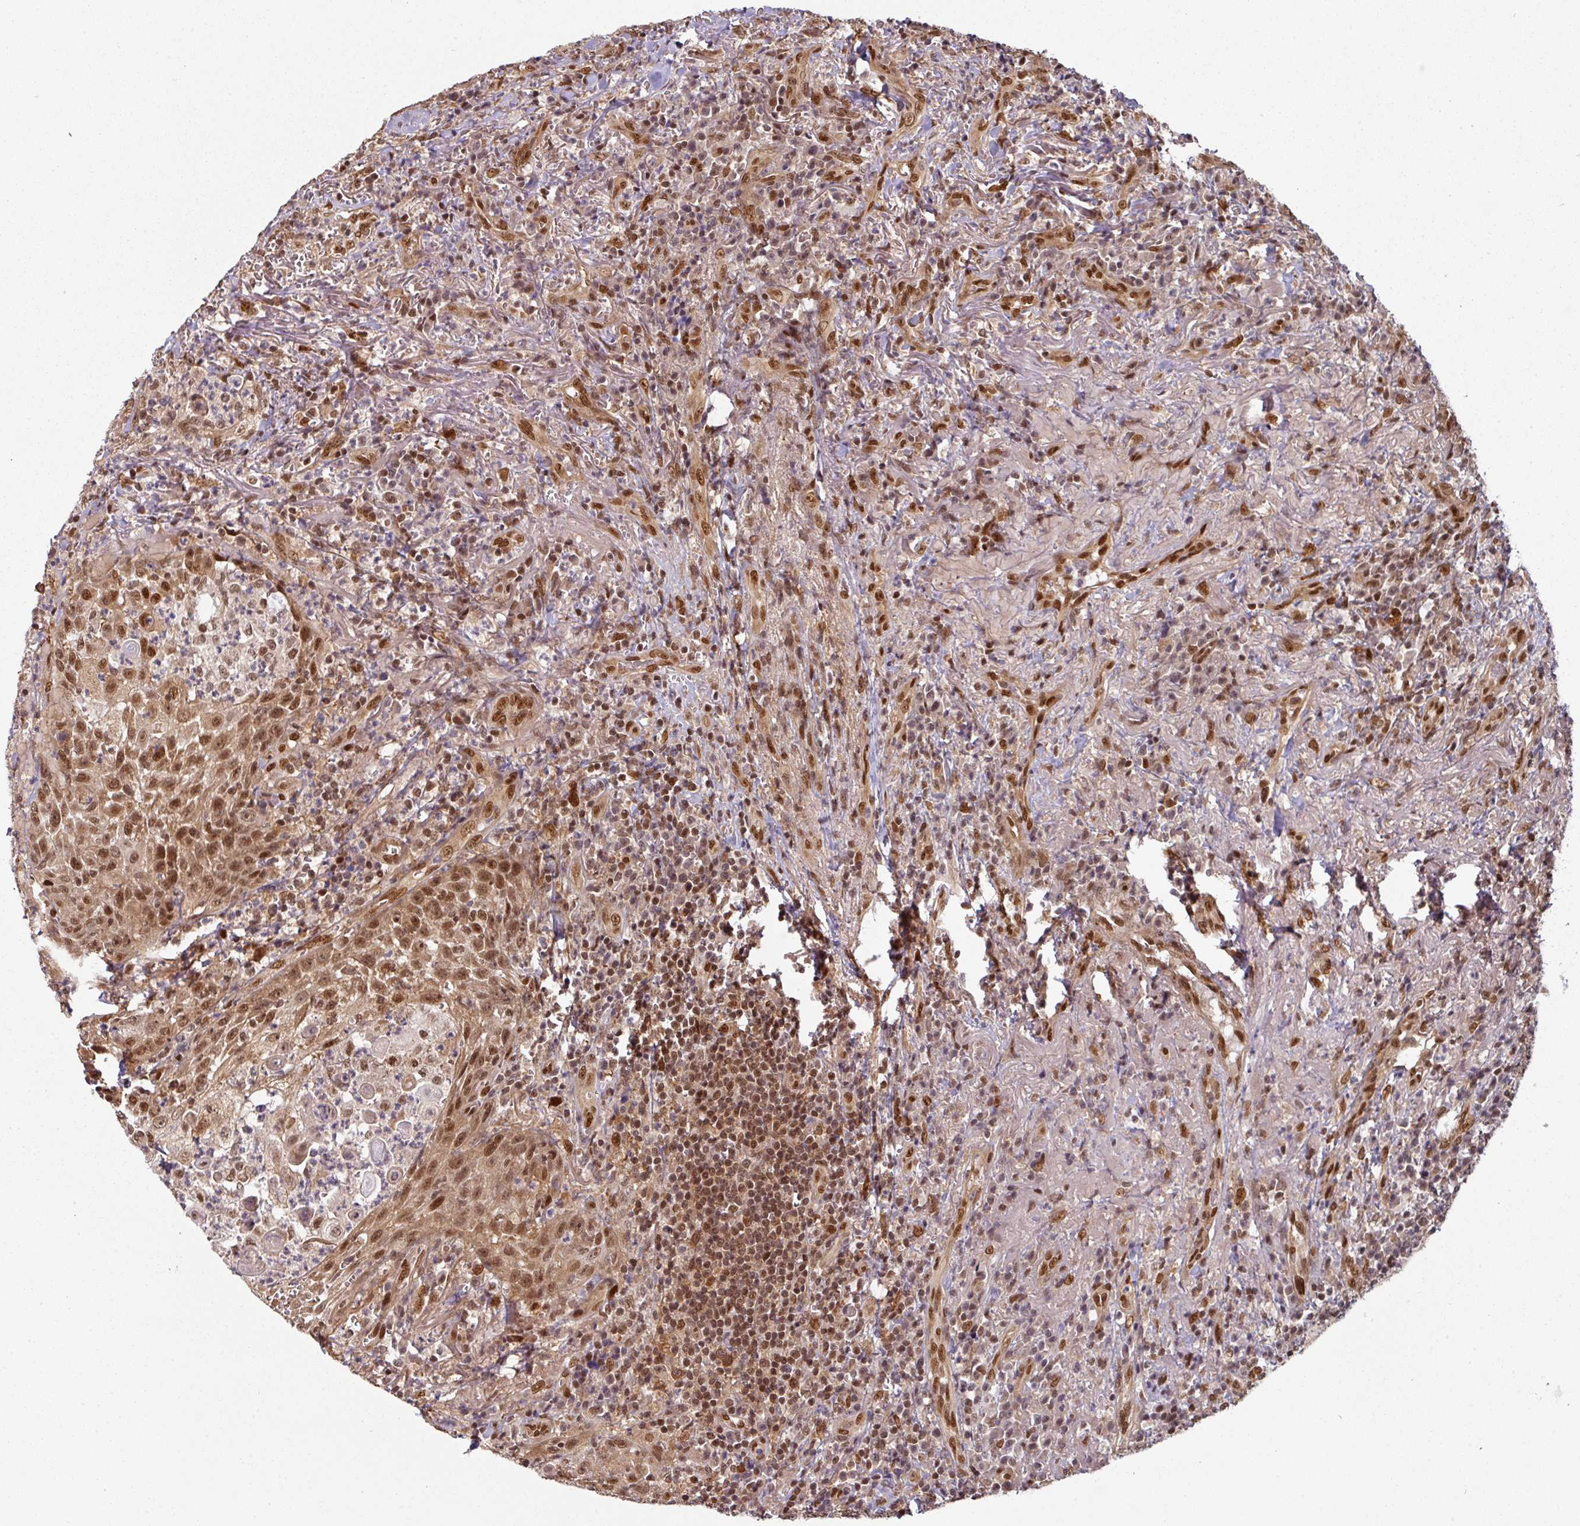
{"staining": {"intensity": "moderate", "quantity": ">75%", "location": "cytoplasmic/membranous,nuclear"}, "tissue": "head and neck cancer", "cell_type": "Tumor cells", "image_type": "cancer", "snomed": [{"axis": "morphology", "description": "Normal tissue, NOS"}, {"axis": "morphology", "description": "Squamous cell carcinoma, NOS"}, {"axis": "topography", "description": "Oral tissue"}, {"axis": "topography", "description": "Head-Neck"}], "caption": "Head and neck cancer stained for a protein reveals moderate cytoplasmic/membranous and nuclear positivity in tumor cells.", "gene": "SIK3", "patient": {"sex": "female", "age": 70}}